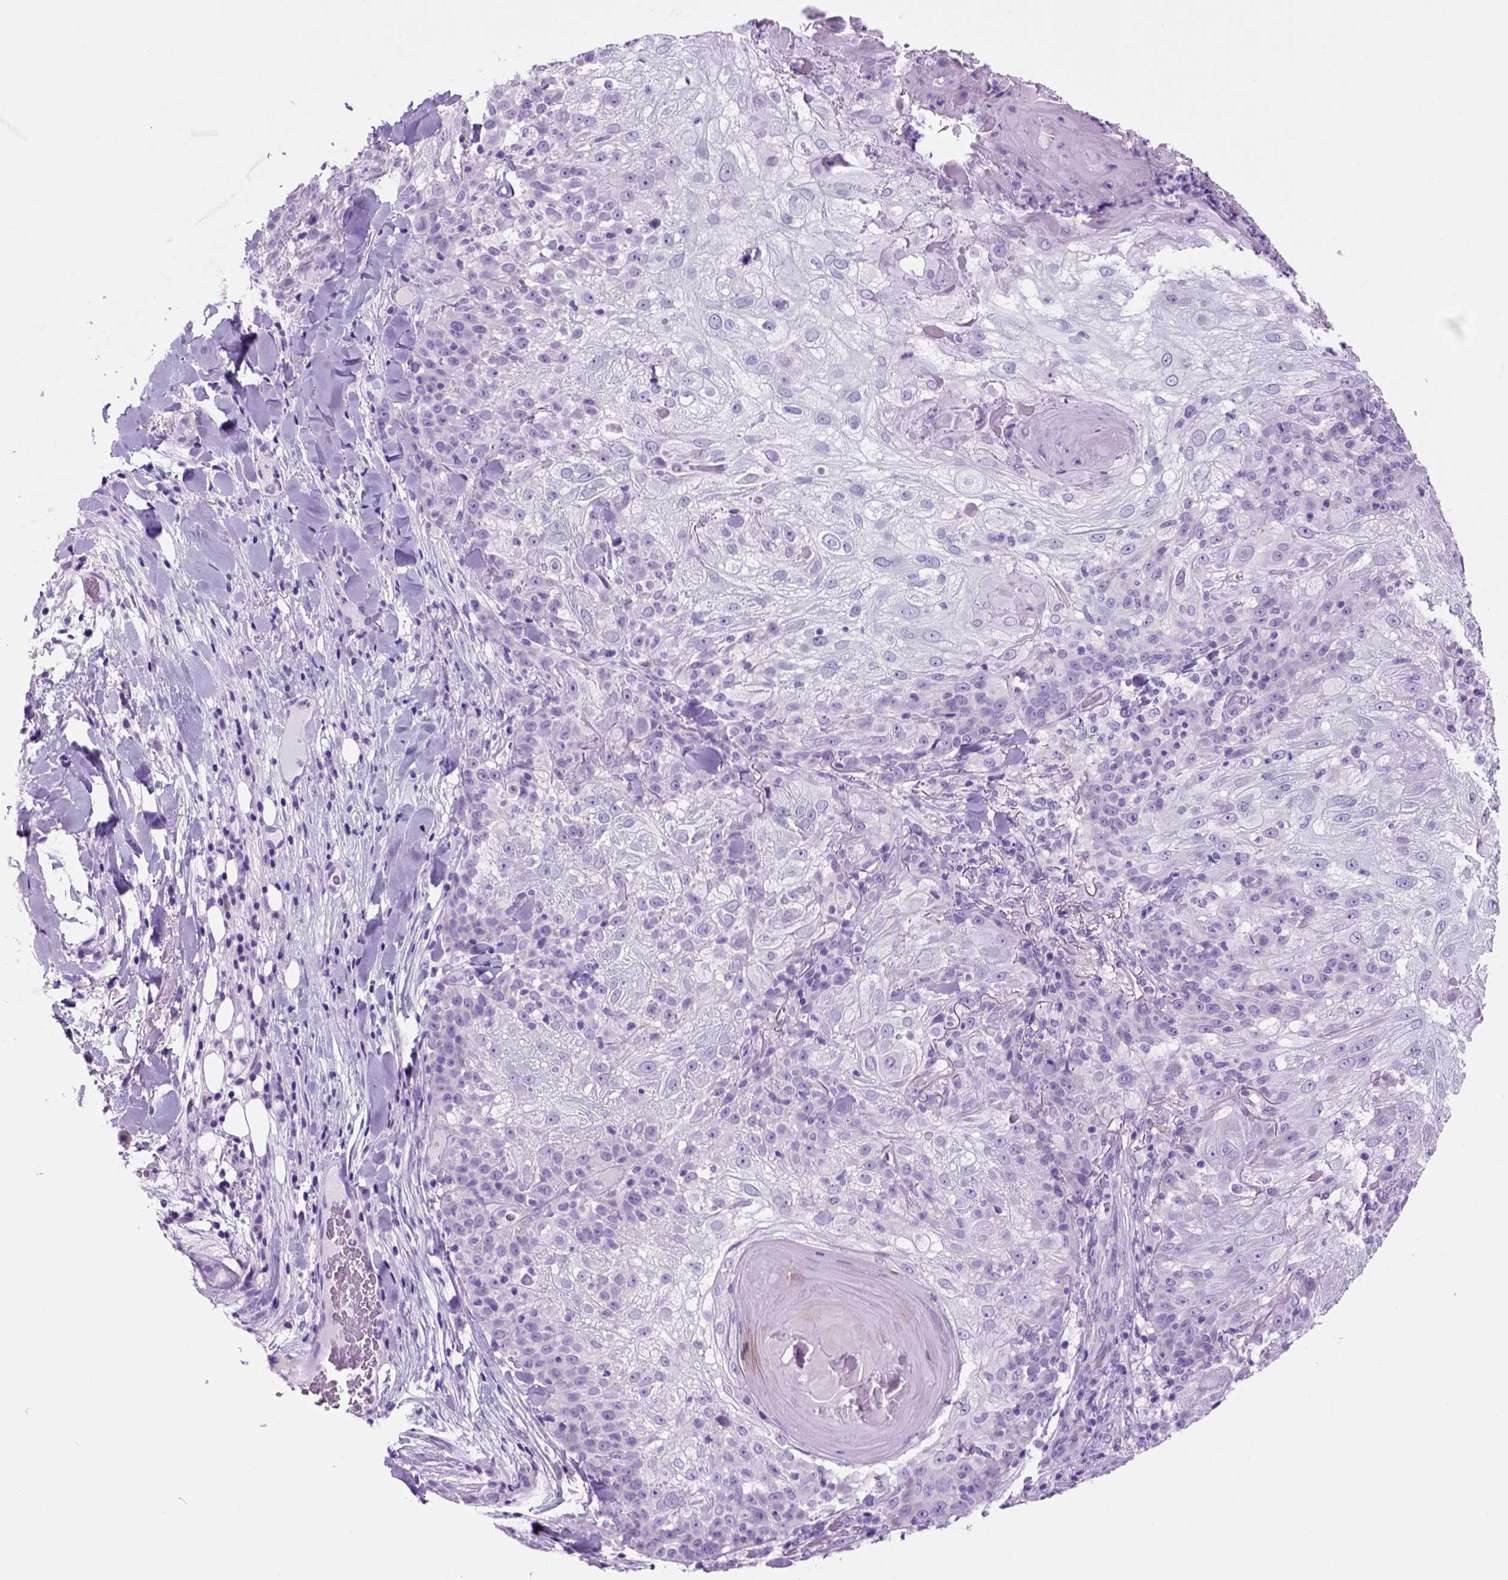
{"staining": {"intensity": "negative", "quantity": "none", "location": "none"}, "tissue": "skin cancer", "cell_type": "Tumor cells", "image_type": "cancer", "snomed": [{"axis": "morphology", "description": "Normal tissue, NOS"}, {"axis": "morphology", "description": "Squamous cell carcinoma, NOS"}, {"axis": "topography", "description": "Skin"}], "caption": "Immunohistochemical staining of human skin squamous cell carcinoma exhibits no significant positivity in tumor cells.", "gene": "HHIPL2", "patient": {"sex": "female", "age": 83}}